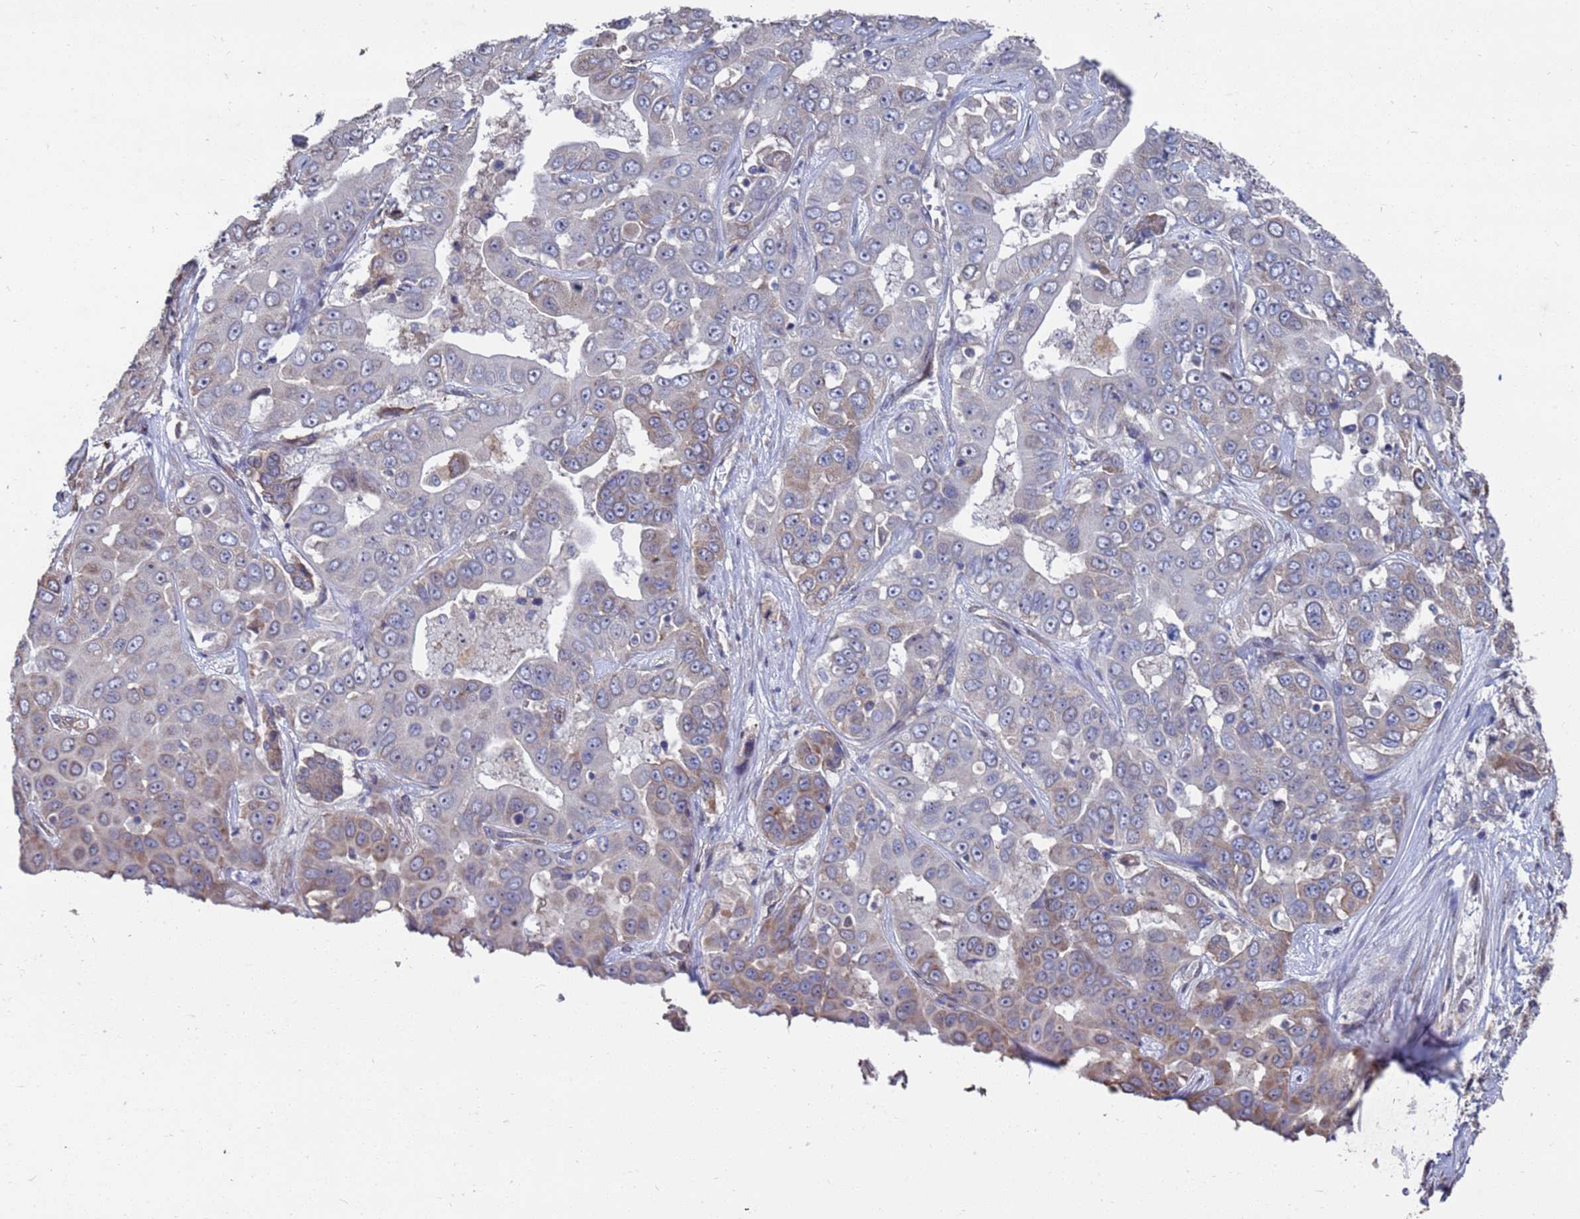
{"staining": {"intensity": "moderate", "quantity": "<25%", "location": "cytoplasmic/membranous"}, "tissue": "liver cancer", "cell_type": "Tumor cells", "image_type": "cancer", "snomed": [{"axis": "morphology", "description": "Cholangiocarcinoma"}, {"axis": "topography", "description": "Liver"}], "caption": "Liver cancer (cholangiocarcinoma) stained with immunohistochemistry (IHC) demonstrates moderate cytoplasmic/membranous staining in approximately <25% of tumor cells. The staining is performed using DAB (3,3'-diaminobenzidine) brown chromogen to label protein expression. The nuclei are counter-stained blue using hematoxylin.", "gene": "CFAP119", "patient": {"sex": "female", "age": 52}}